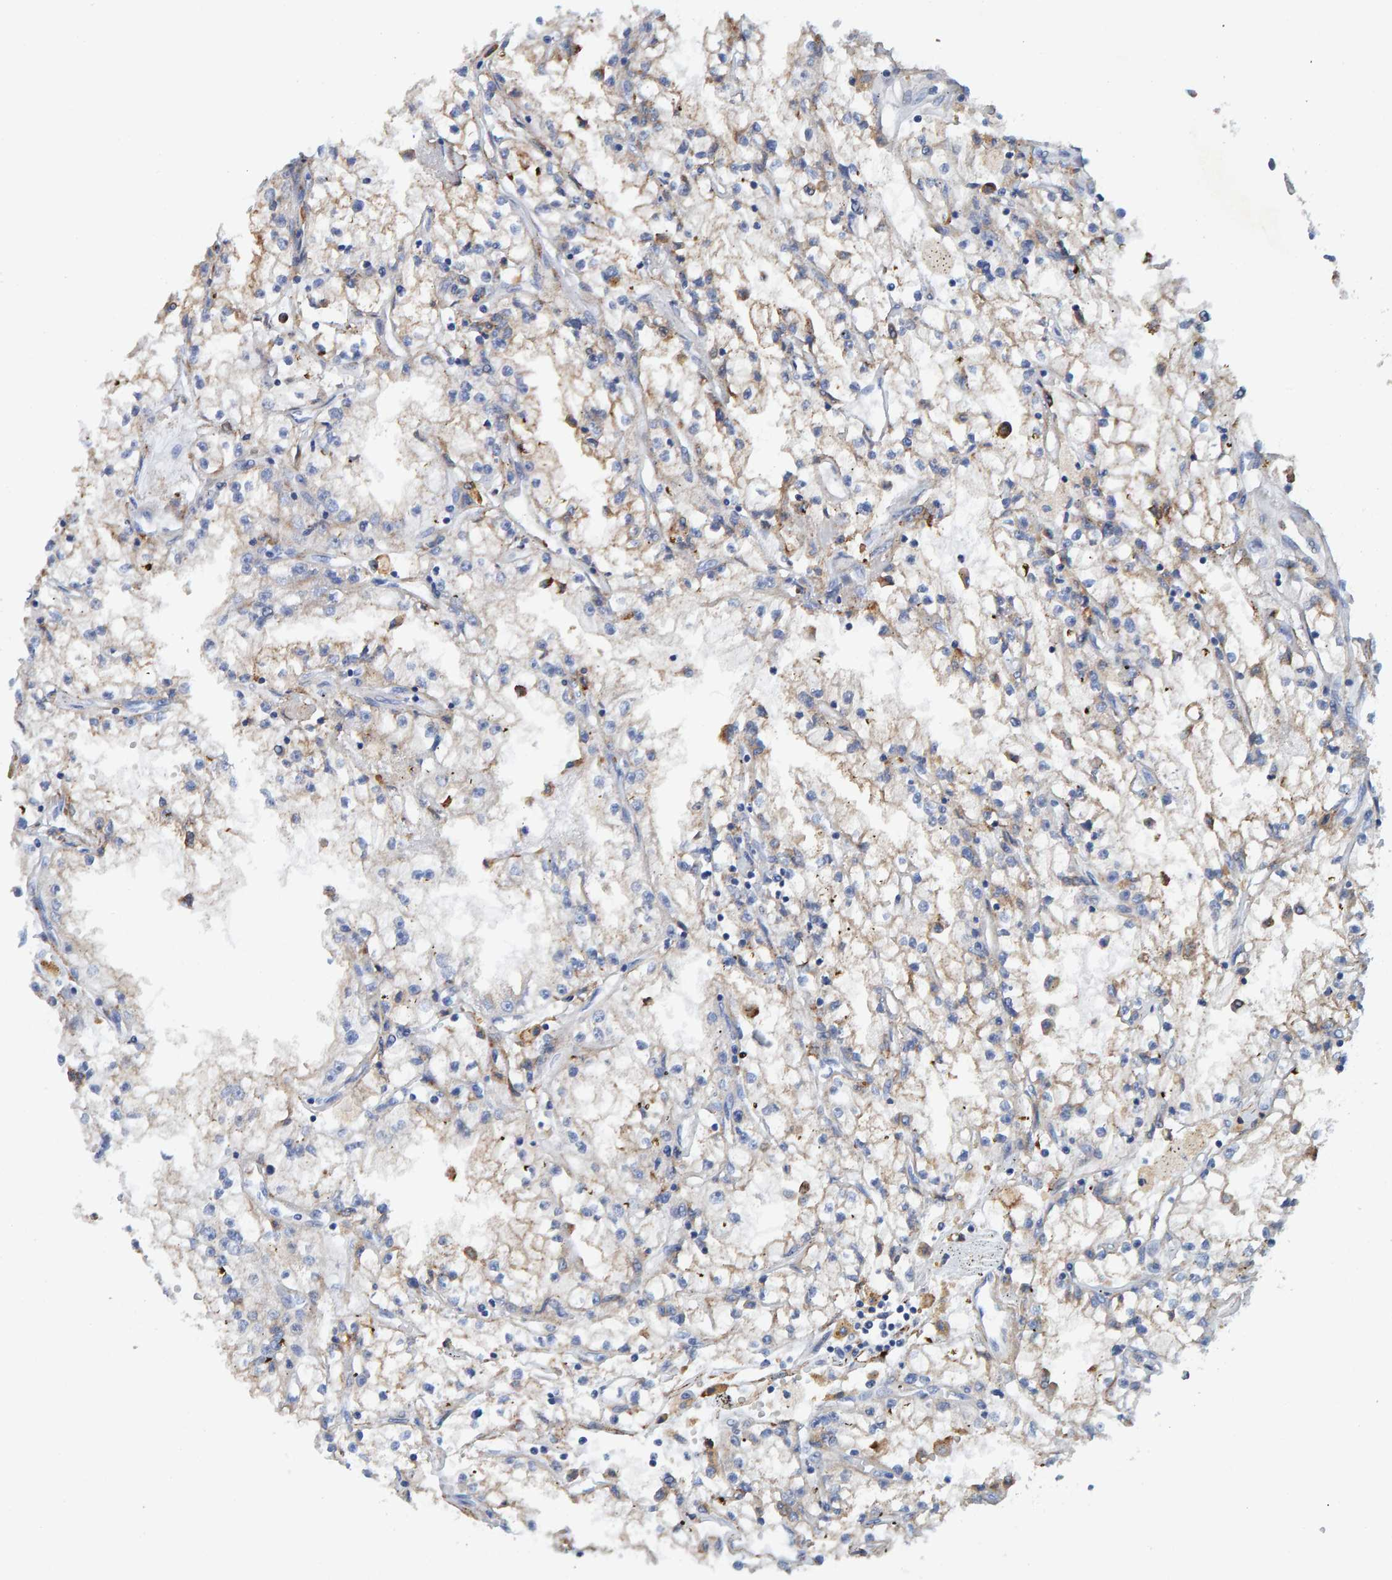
{"staining": {"intensity": "weak", "quantity": ">75%", "location": "cytoplasmic/membranous"}, "tissue": "renal cancer", "cell_type": "Tumor cells", "image_type": "cancer", "snomed": [{"axis": "morphology", "description": "Adenocarcinoma, NOS"}, {"axis": "topography", "description": "Kidney"}], "caption": "Renal cancer (adenocarcinoma) tissue demonstrates weak cytoplasmic/membranous expression in approximately >75% of tumor cells, visualized by immunohistochemistry.", "gene": "LRP1", "patient": {"sex": "male", "age": 56}}